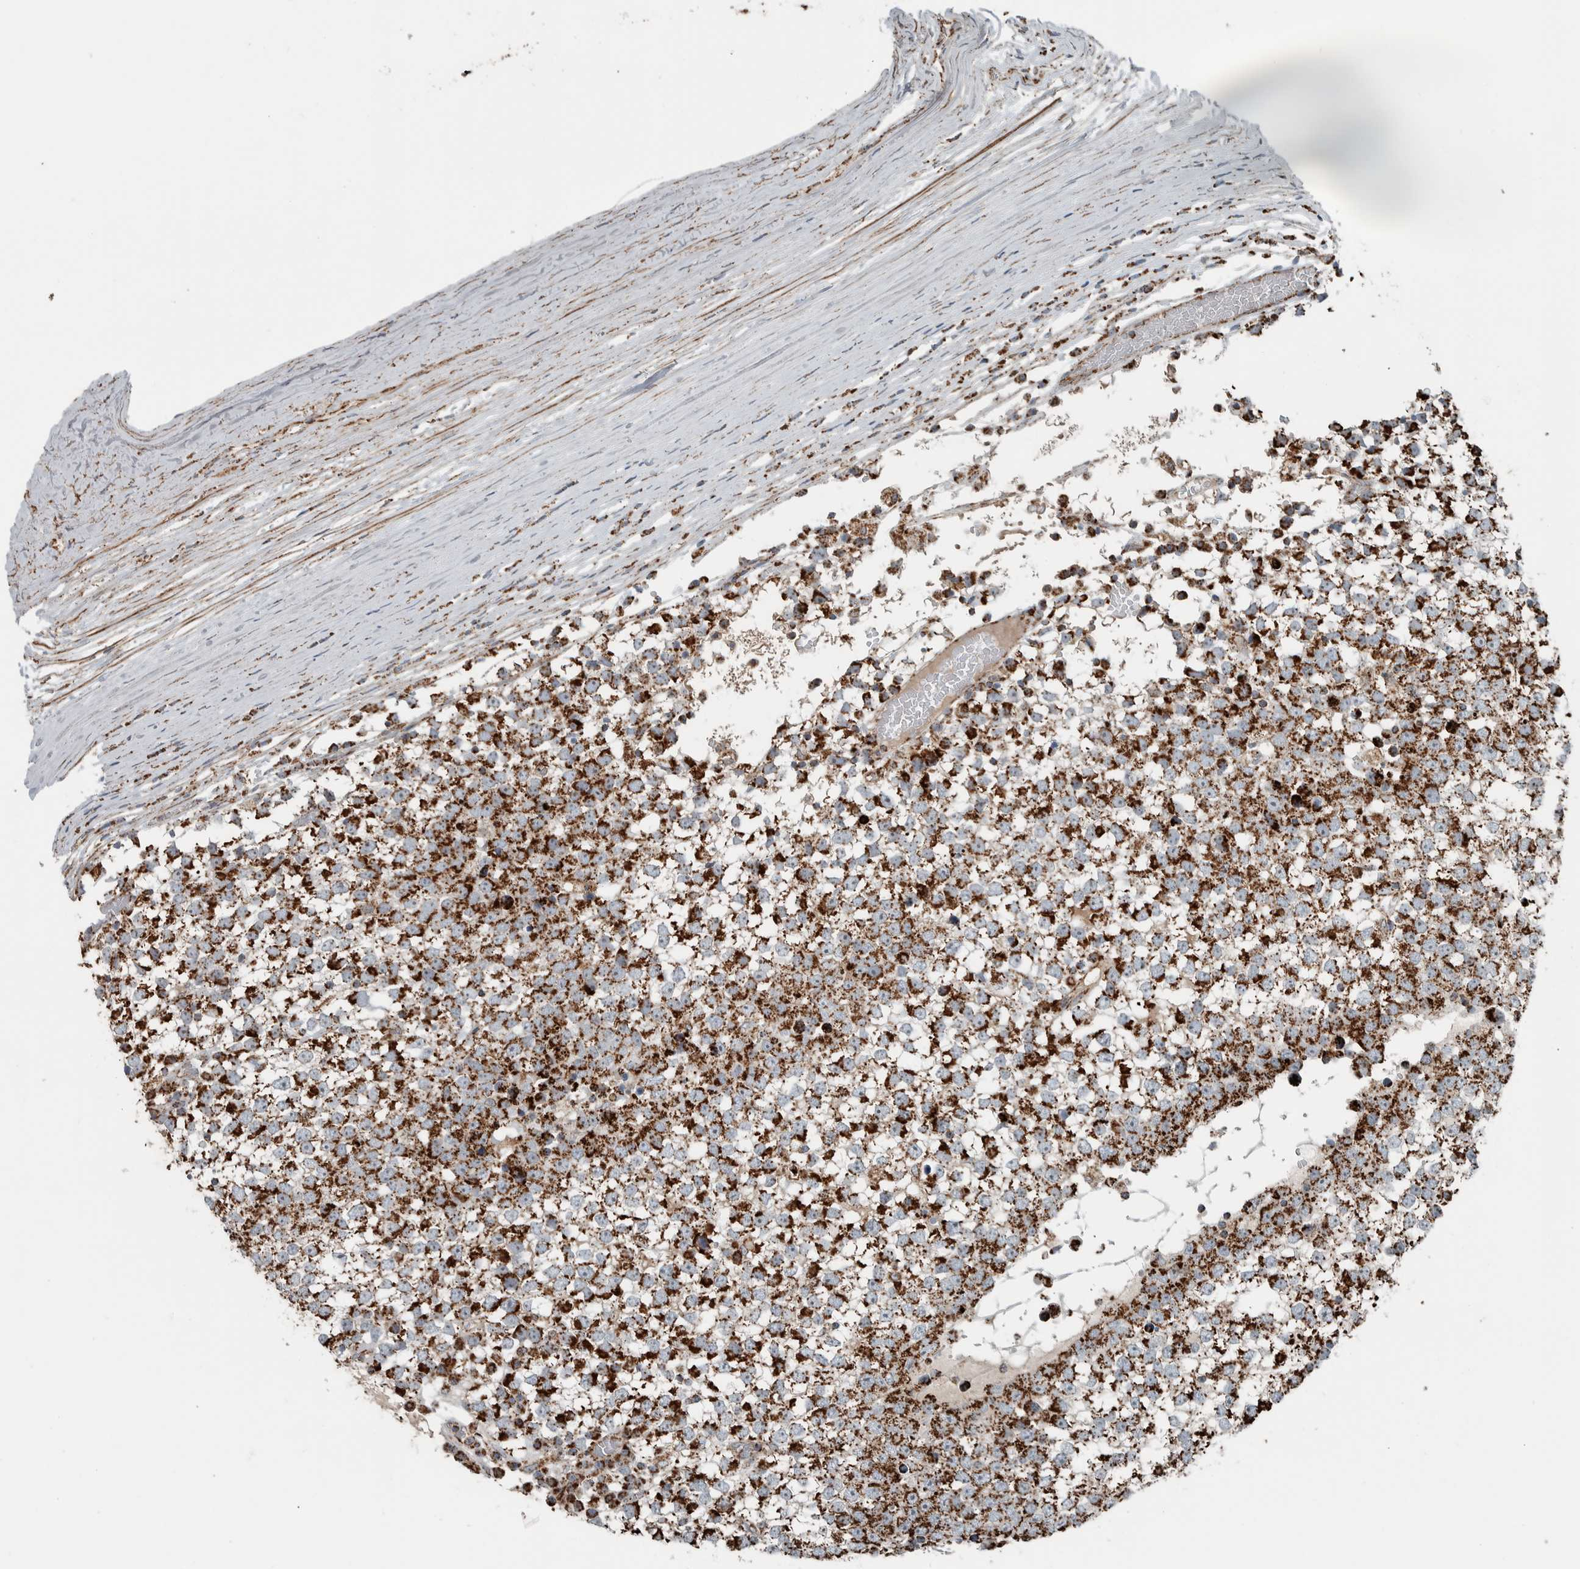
{"staining": {"intensity": "moderate", "quantity": ">75%", "location": "cytoplasmic/membranous"}, "tissue": "testis cancer", "cell_type": "Tumor cells", "image_type": "cancer", "snomed": [{"axis": "morphology", "description": "Seminoma, NOS"}, {"axis": "topography", "description": "Testis"}], "caption": "Immunohistochemistry (DAB (3,3'-diaminobenzidine)) staining of human seminoma (testis) exhibits moderate cytoplasmic/membranous protein staining in about >75% of tumor cells. Using DAB (3,3'-diaminobenzidine) (brown) and hematoxylin (blue) stains, captured at high magnification using brightfield microscopy.", "gene": "CNTROB", "patient": {"sex": "male", "age": 65}}